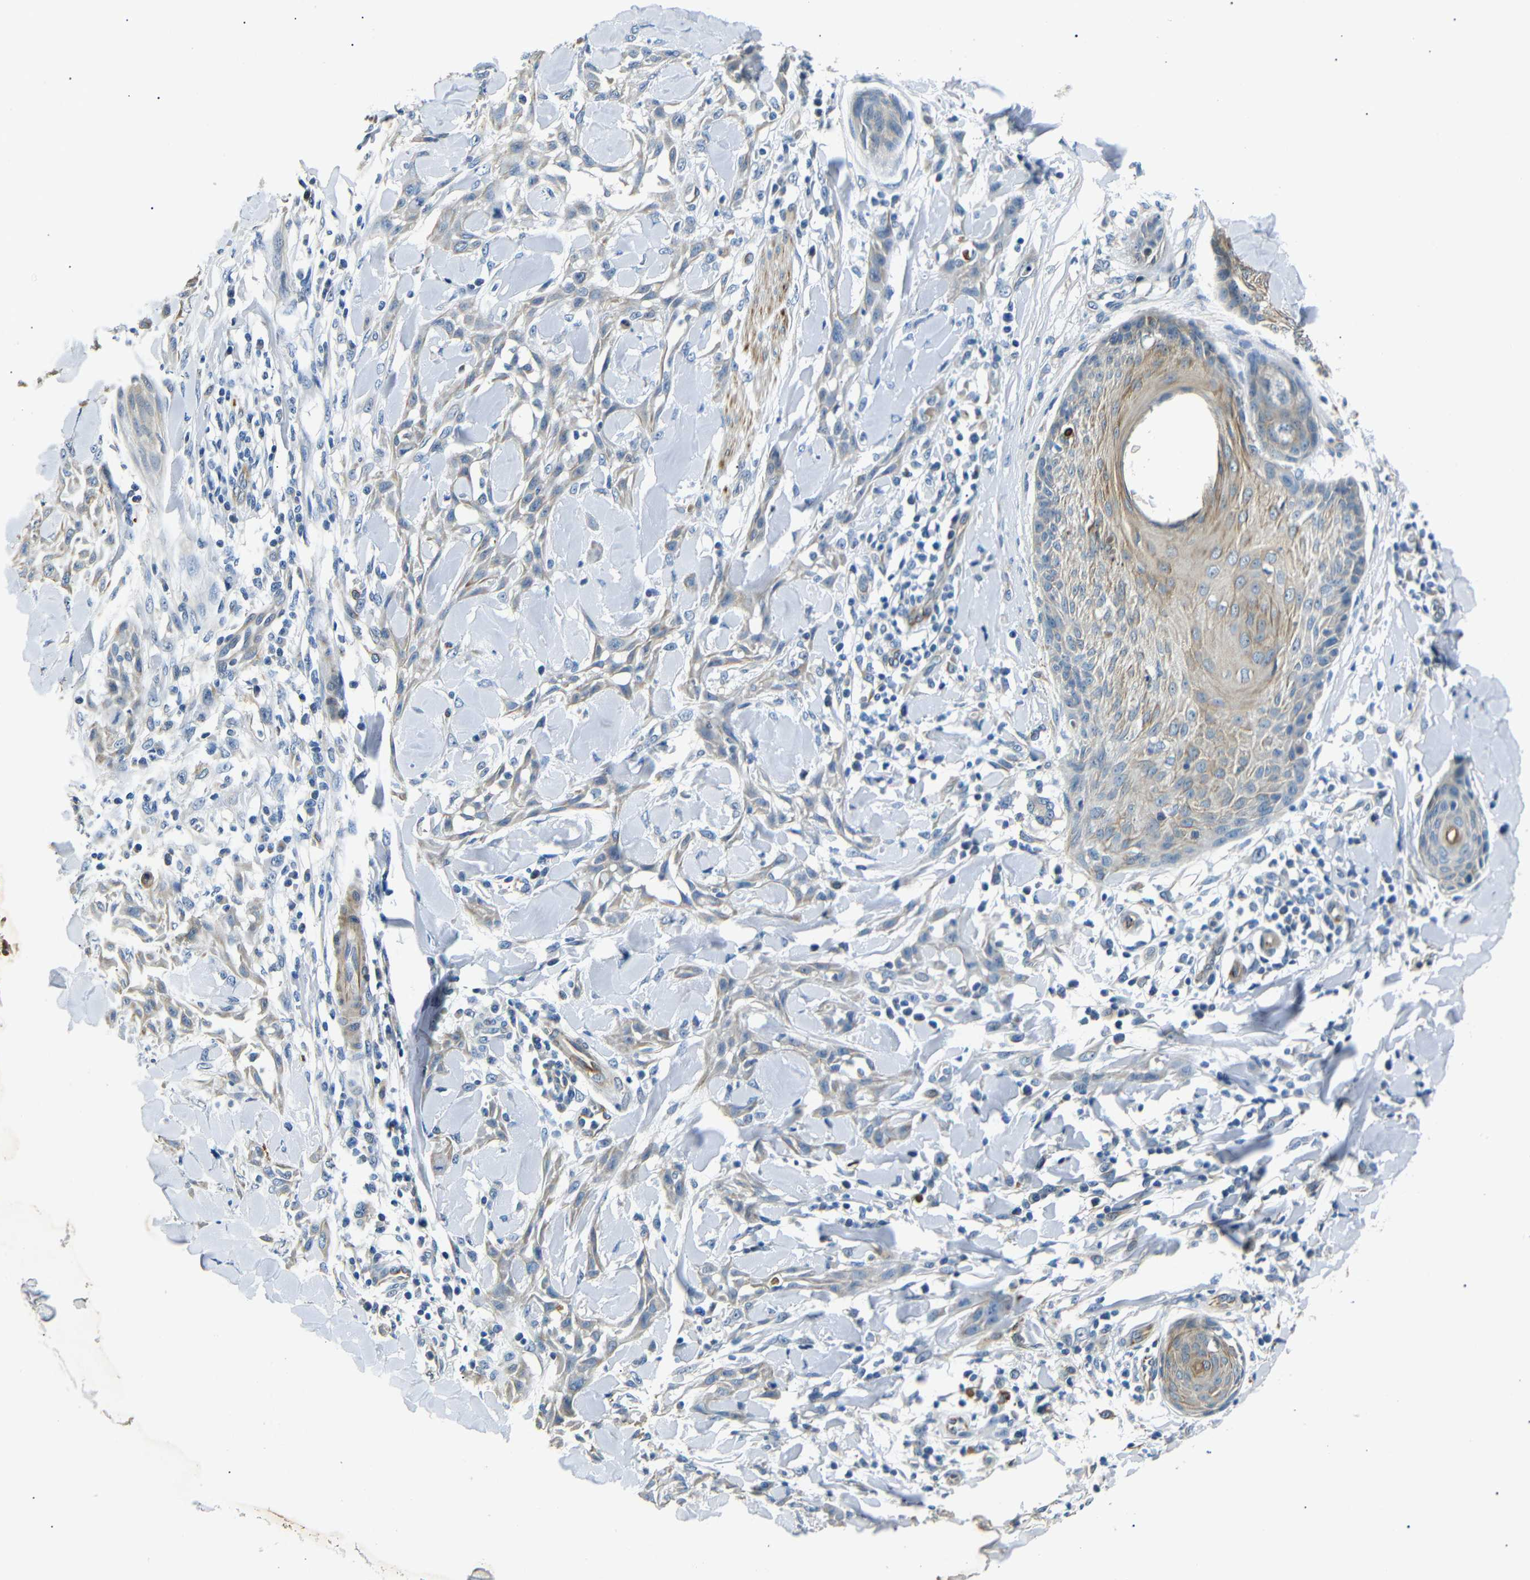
{"staining": {"intensity": "weak", "quantity": ">75%", "location": "cytoplasmic/membranous"}, "tissue": "skin cancer", "cell_type": "Tumor cells", "image_type": "cancer", "snomed": [{"axis": "morphology", "description": "Squamous cell carcinoma, NOS"}, {"axis": "topography", "description": "Skin"}], "caption": "Skin squamous cell carcinoma was stained to show a protein in brown. There is low levels of weak cytoplasmic/membranous staining in about >75% of tumor cells.", "gene": "TAFA1", "patient": {"sex": "male", "age": 24}}